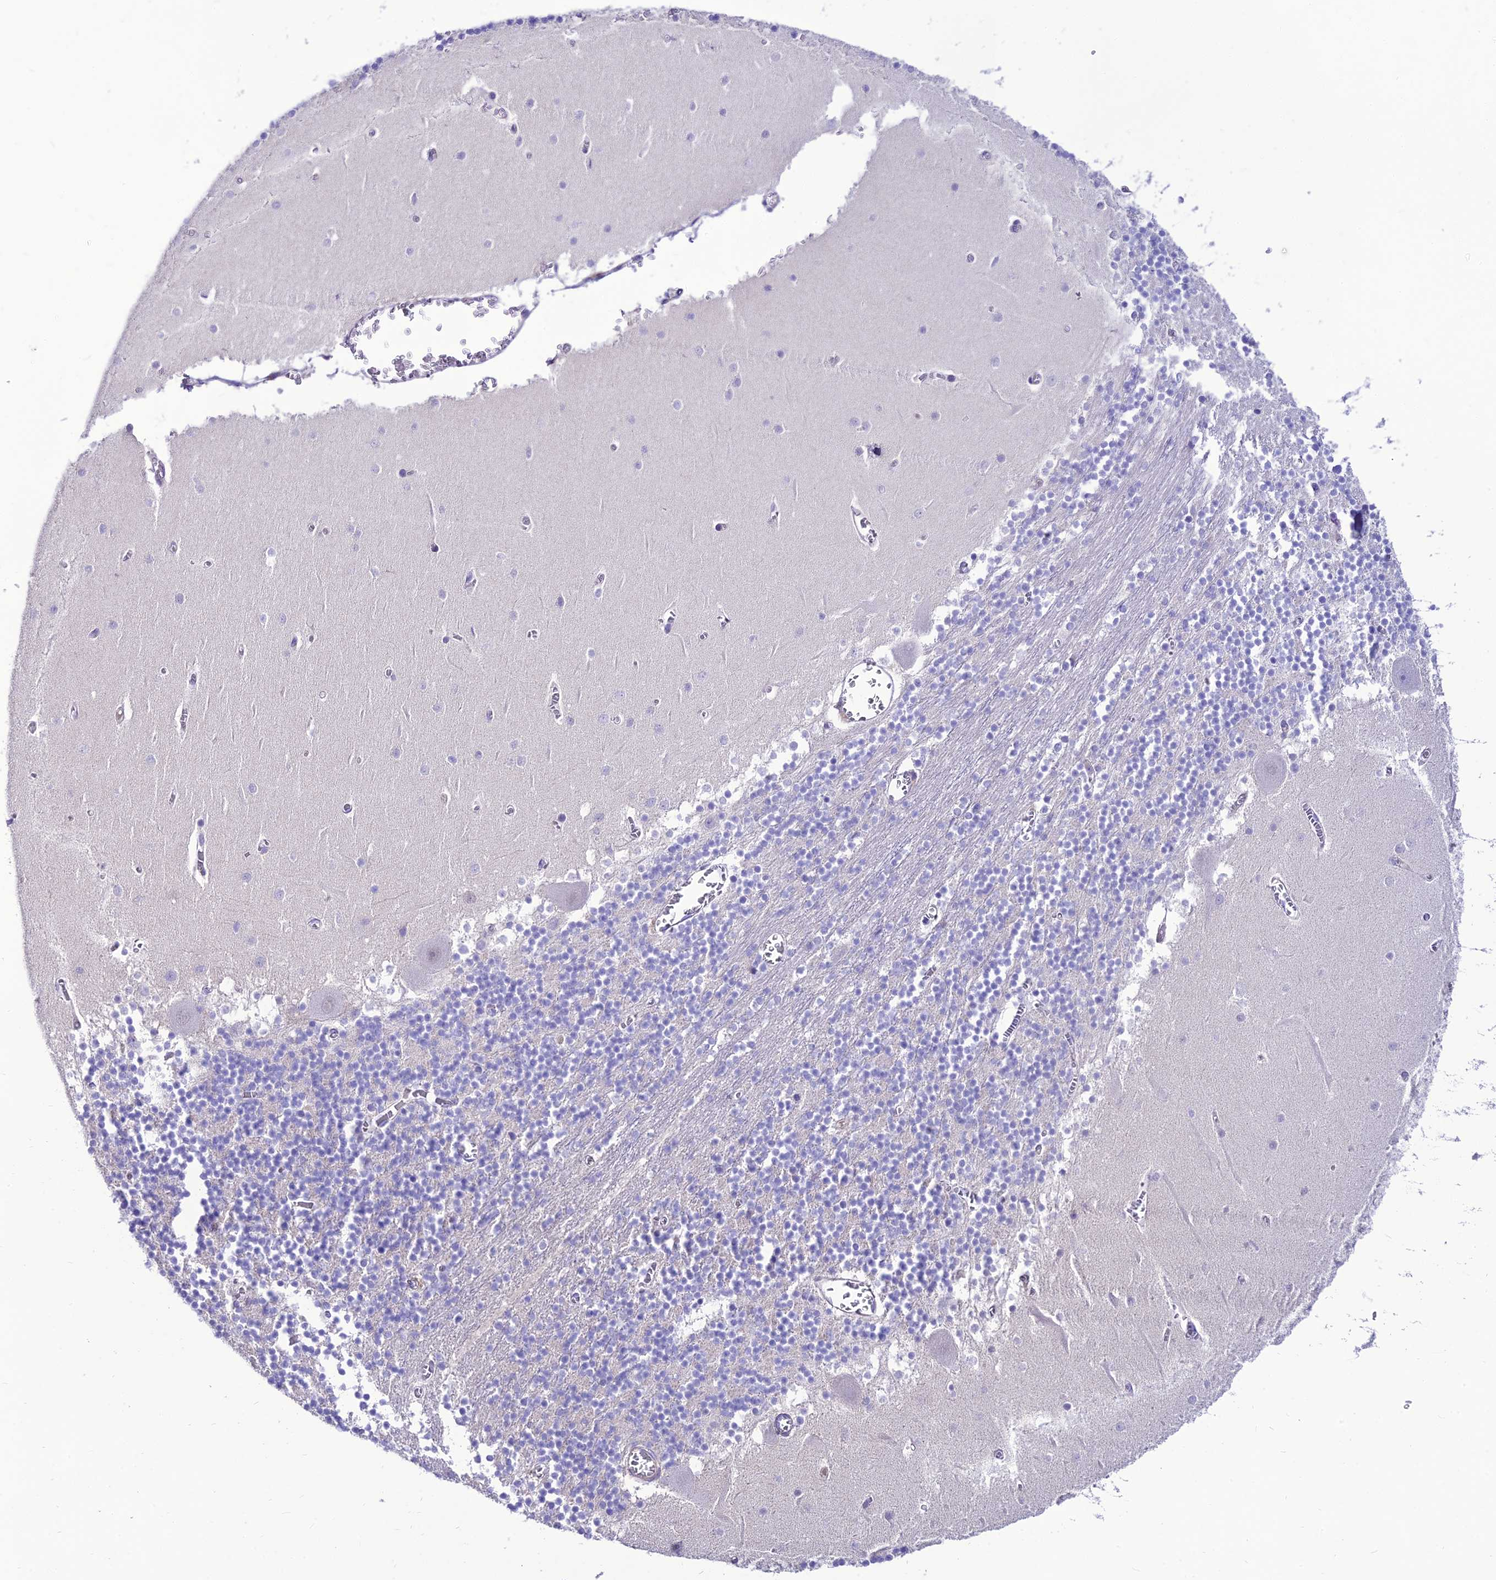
{"staining": {"intensity": "negative", "quantity": "none", "location": "none"}, "tissue": "cerebellum", "cell_type": "Cells in granular layer", "image_type": "normal", "snomed": [{"axis": "morphology", "description": "Normal tissue, NOS"}, {"axis": "topography", "description": "Cerebellum"}], "caption": "Protein analysis of unremarkable cerebellum reveals no significant staining in cells in granular layer. (DAB IHC, high magnification).", "gene": "TEKT3", "patient": {"sex": "female", "age": 28}}